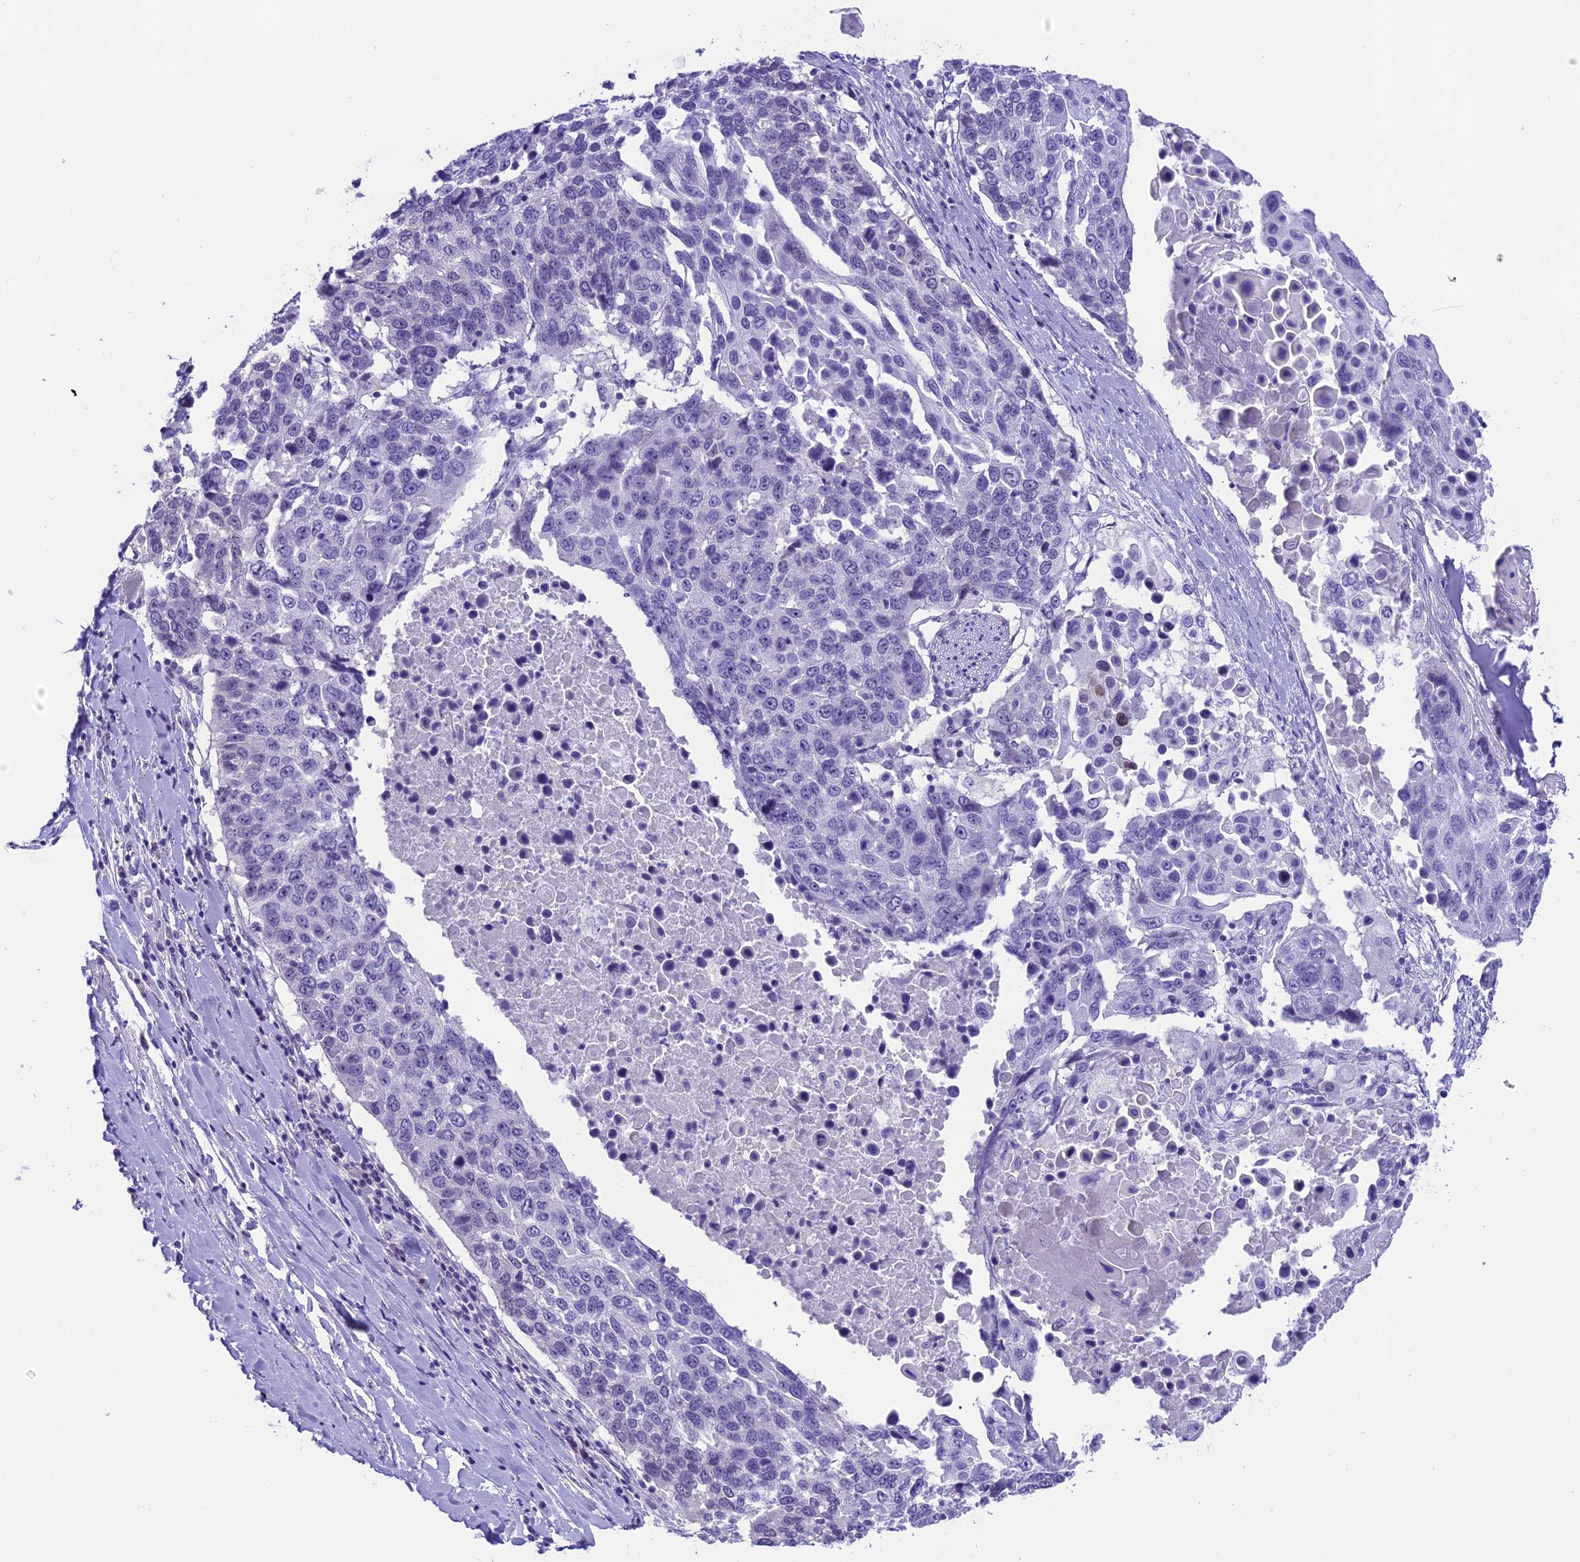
{"staining": {"intensity": "negative", "quantity": "none", "location": "none"}, "tissue": "lung cancer", "cell_type": "Tumor cells", "image_type": "cancer", "snomed": [{"axis": "morphology", "description": "Squamous cell carcinoma, NOS"}, {"axis": "topography", "description": "Lung"}], "caption": "Immunohistochemical staining of human lung cancer (squamous cell carcinoma) reveals no significant expression in tumor cells. (DAB immunohistochemistry visualized using brightfield microscopy, high magnification).", "gene": "PRR15", "patient": {"sex": "male", "age": 66}}